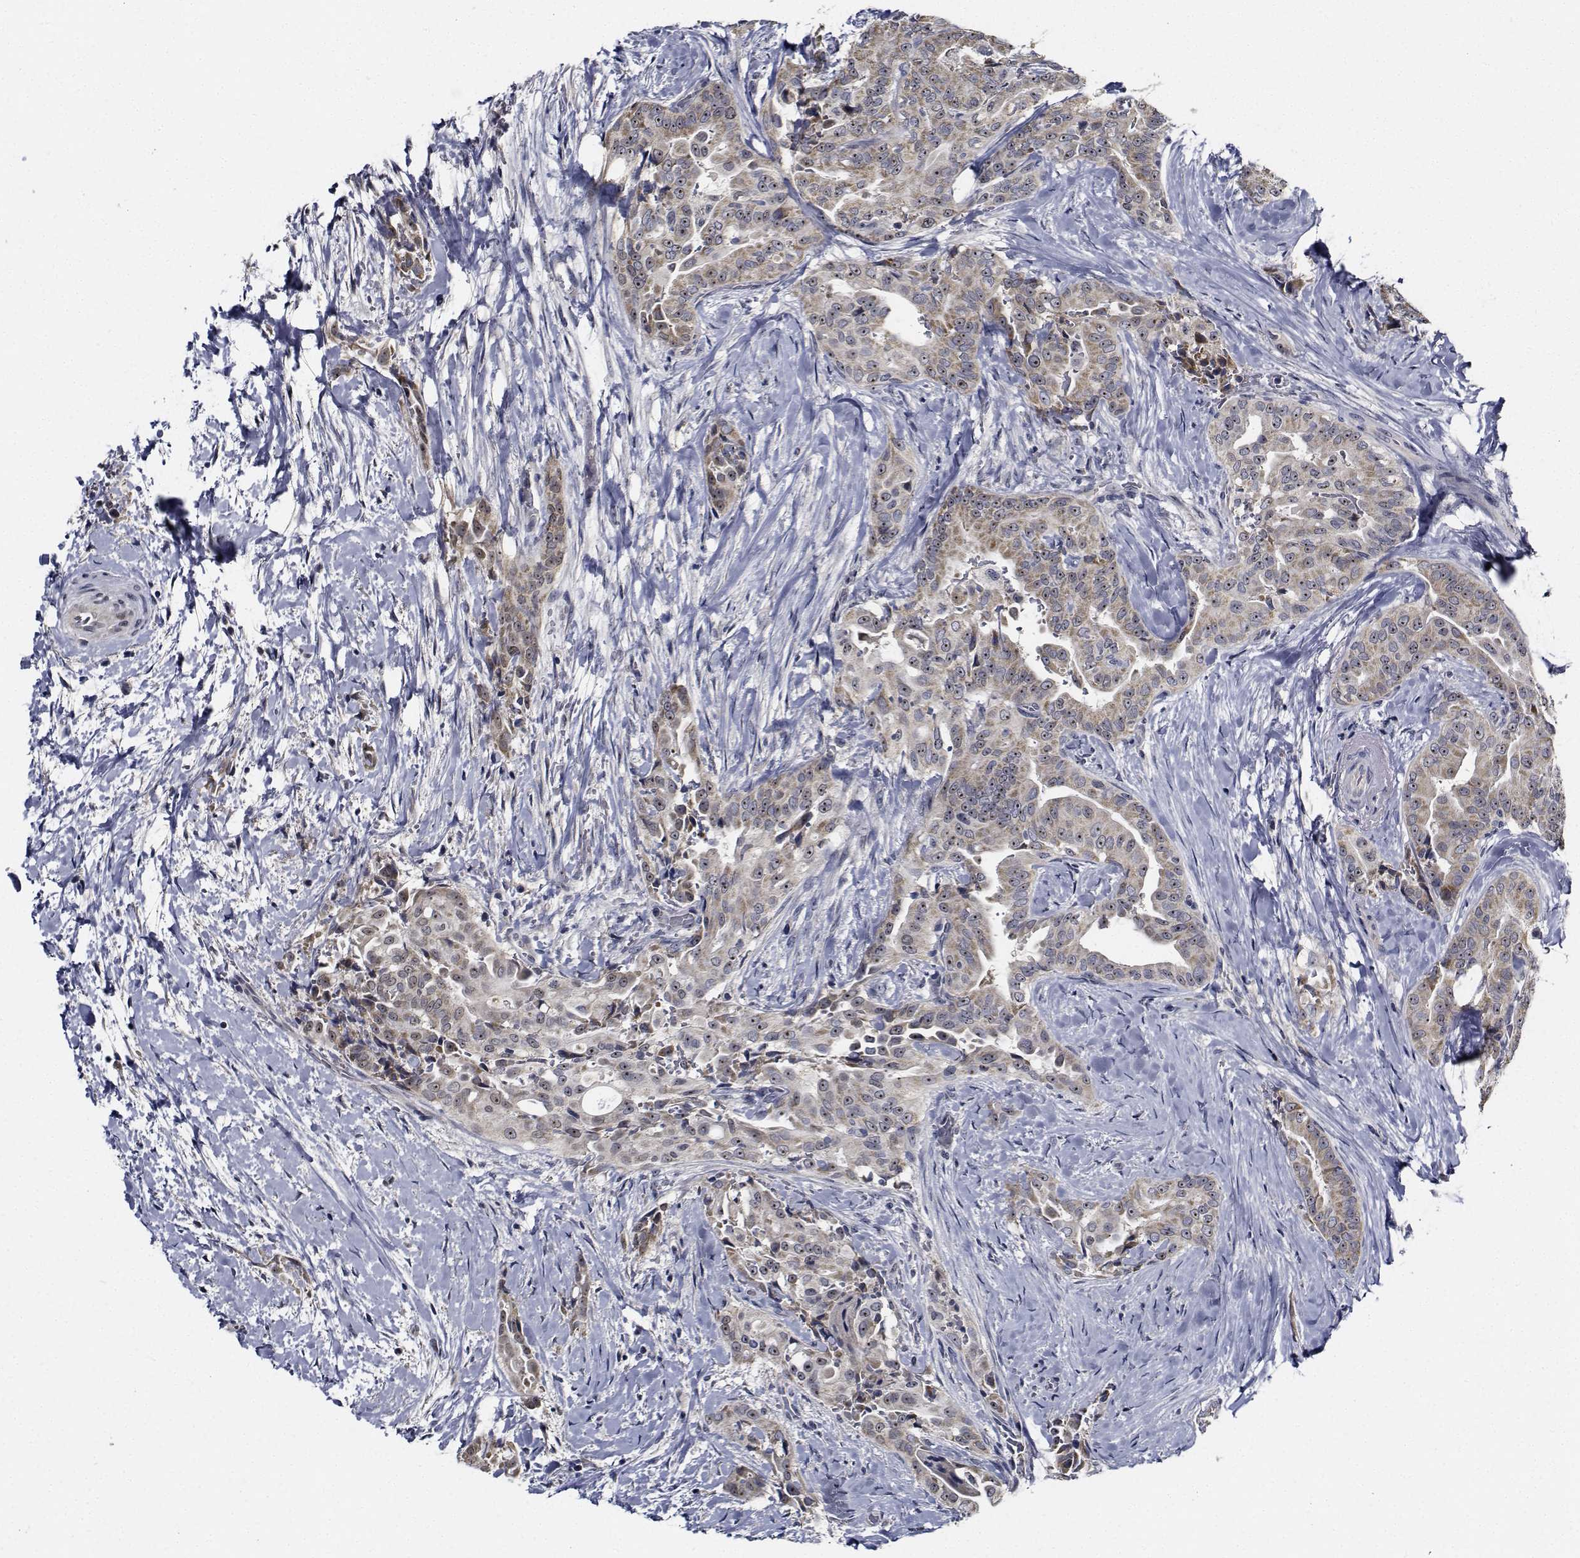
{"staining": {"intensity": "weak", "quantity": ">75%", "location": "cytoplasmic/membranous"}, "tissue": "thyroid cancer", "cell_type": "Tumor cells", "image_type": "cancer", "snomed": [{"axis": "morphology", "description": "Papillary adenocarcinoma, NOS"}, {"axis": "topography", "description": "Thyroid gland"}], "caption": "High-magnification brightfield microscopy of thyroid cancer (papillary adenocarcinoma) stained with DAB (3,3'-diaminobenzidine) (brown) and counterstained with hematoxylin (blue). tumor cells exhibit weak cytoplasmic/membranous expression is present in approximately>75% of cells.", "gene": "NVL", "patient": {"sex": "male", "age": 61}}